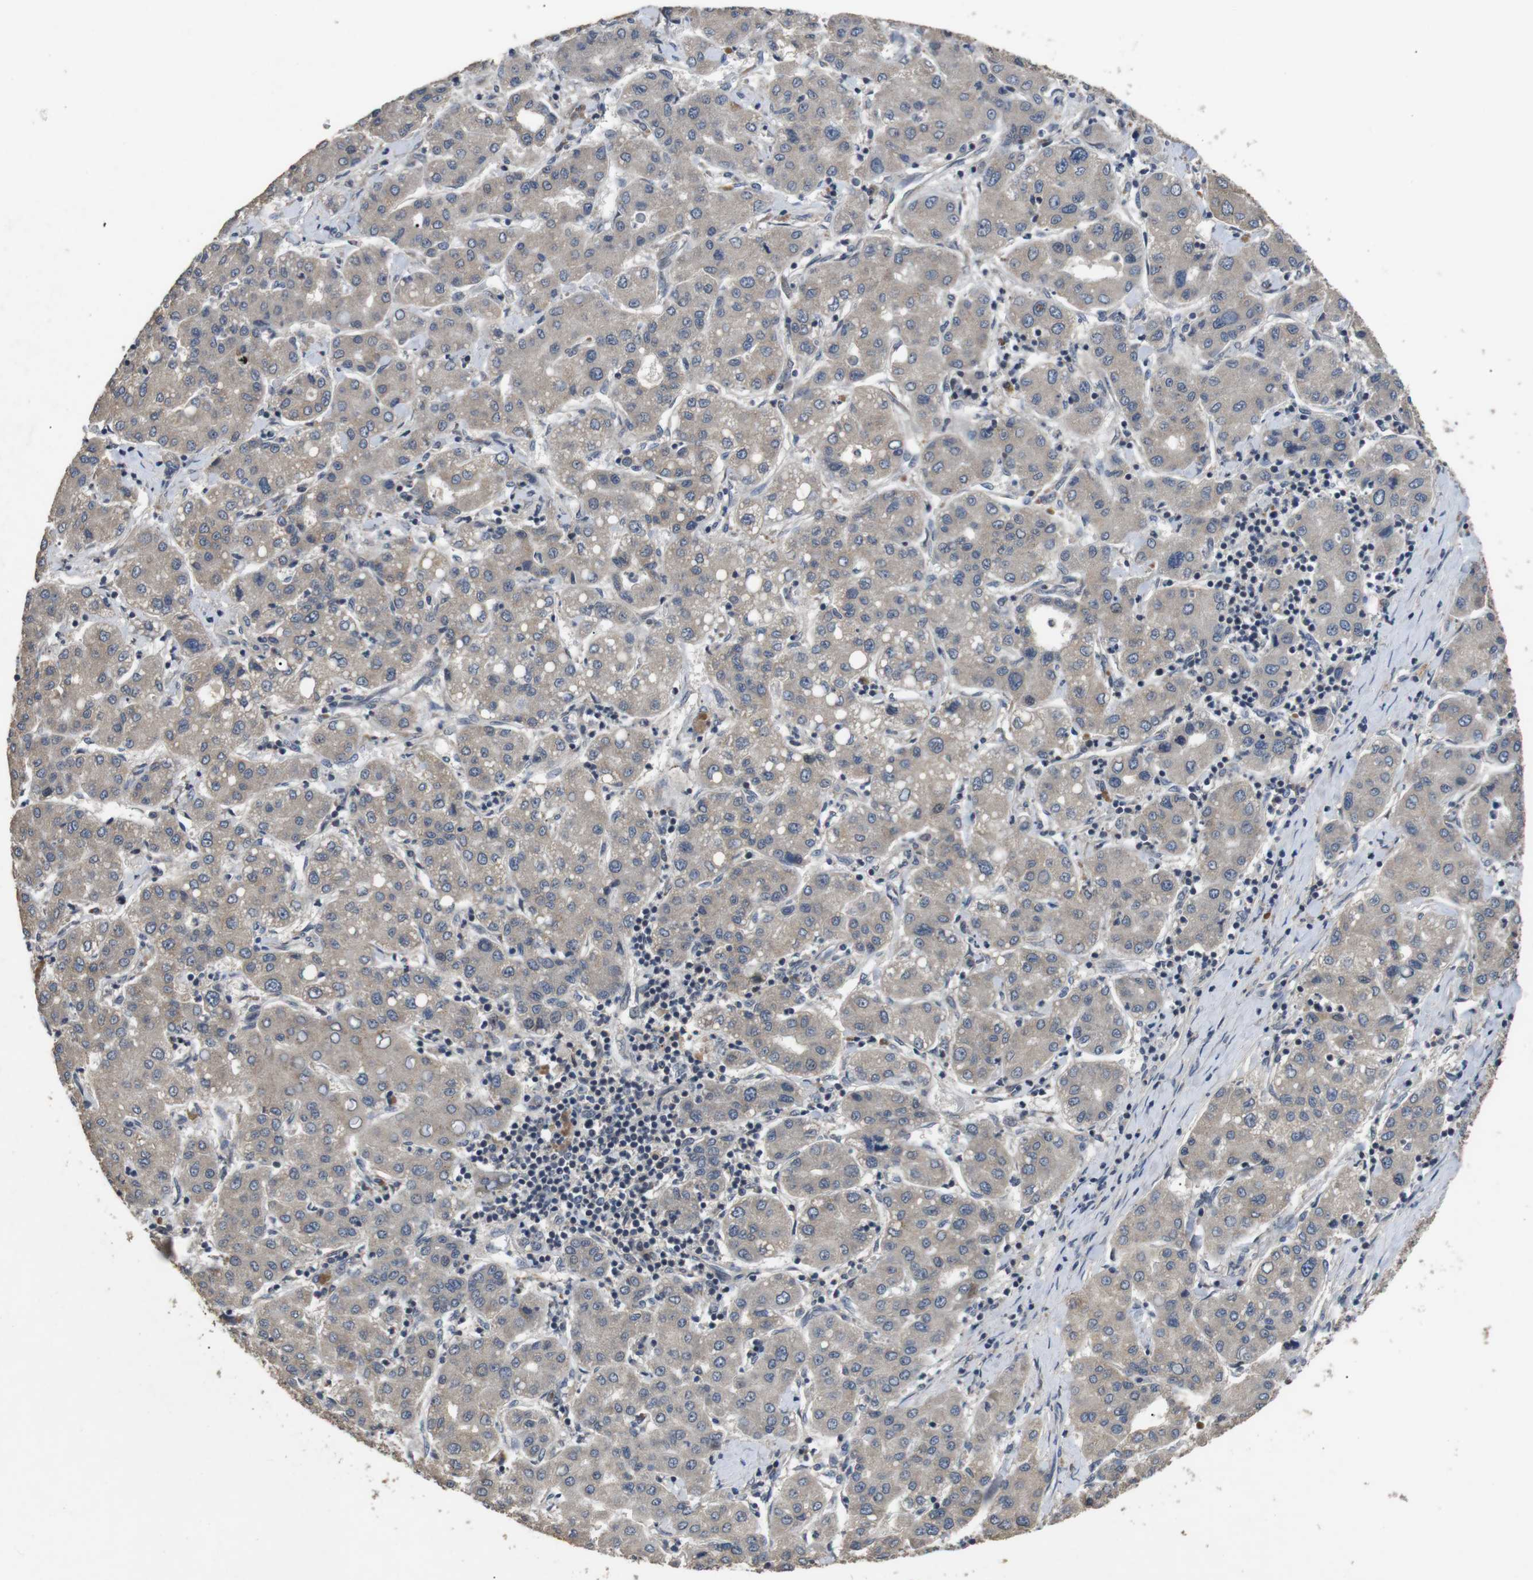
{"staining": {"intensity": "negative", "quantity": "none", "location": "none"}, "tissue": "liver cancer", "cell_type": "Tumor cells", "image_type": "cancer", "snomed": [{"axis": "morphology", "description": "Carcinoma, Hepatocellular, NOS"}, {"axis": "topography", "description": "Liver"}], "caption": "Immunohistochemistry photomicrograph of liver cancer (hepatocellular carcinoma) stained for a protein (brown), which shows no staining in tumor cells.", "gene": "ADGRL3", "patient": {"sex": "male", "age": 65}}